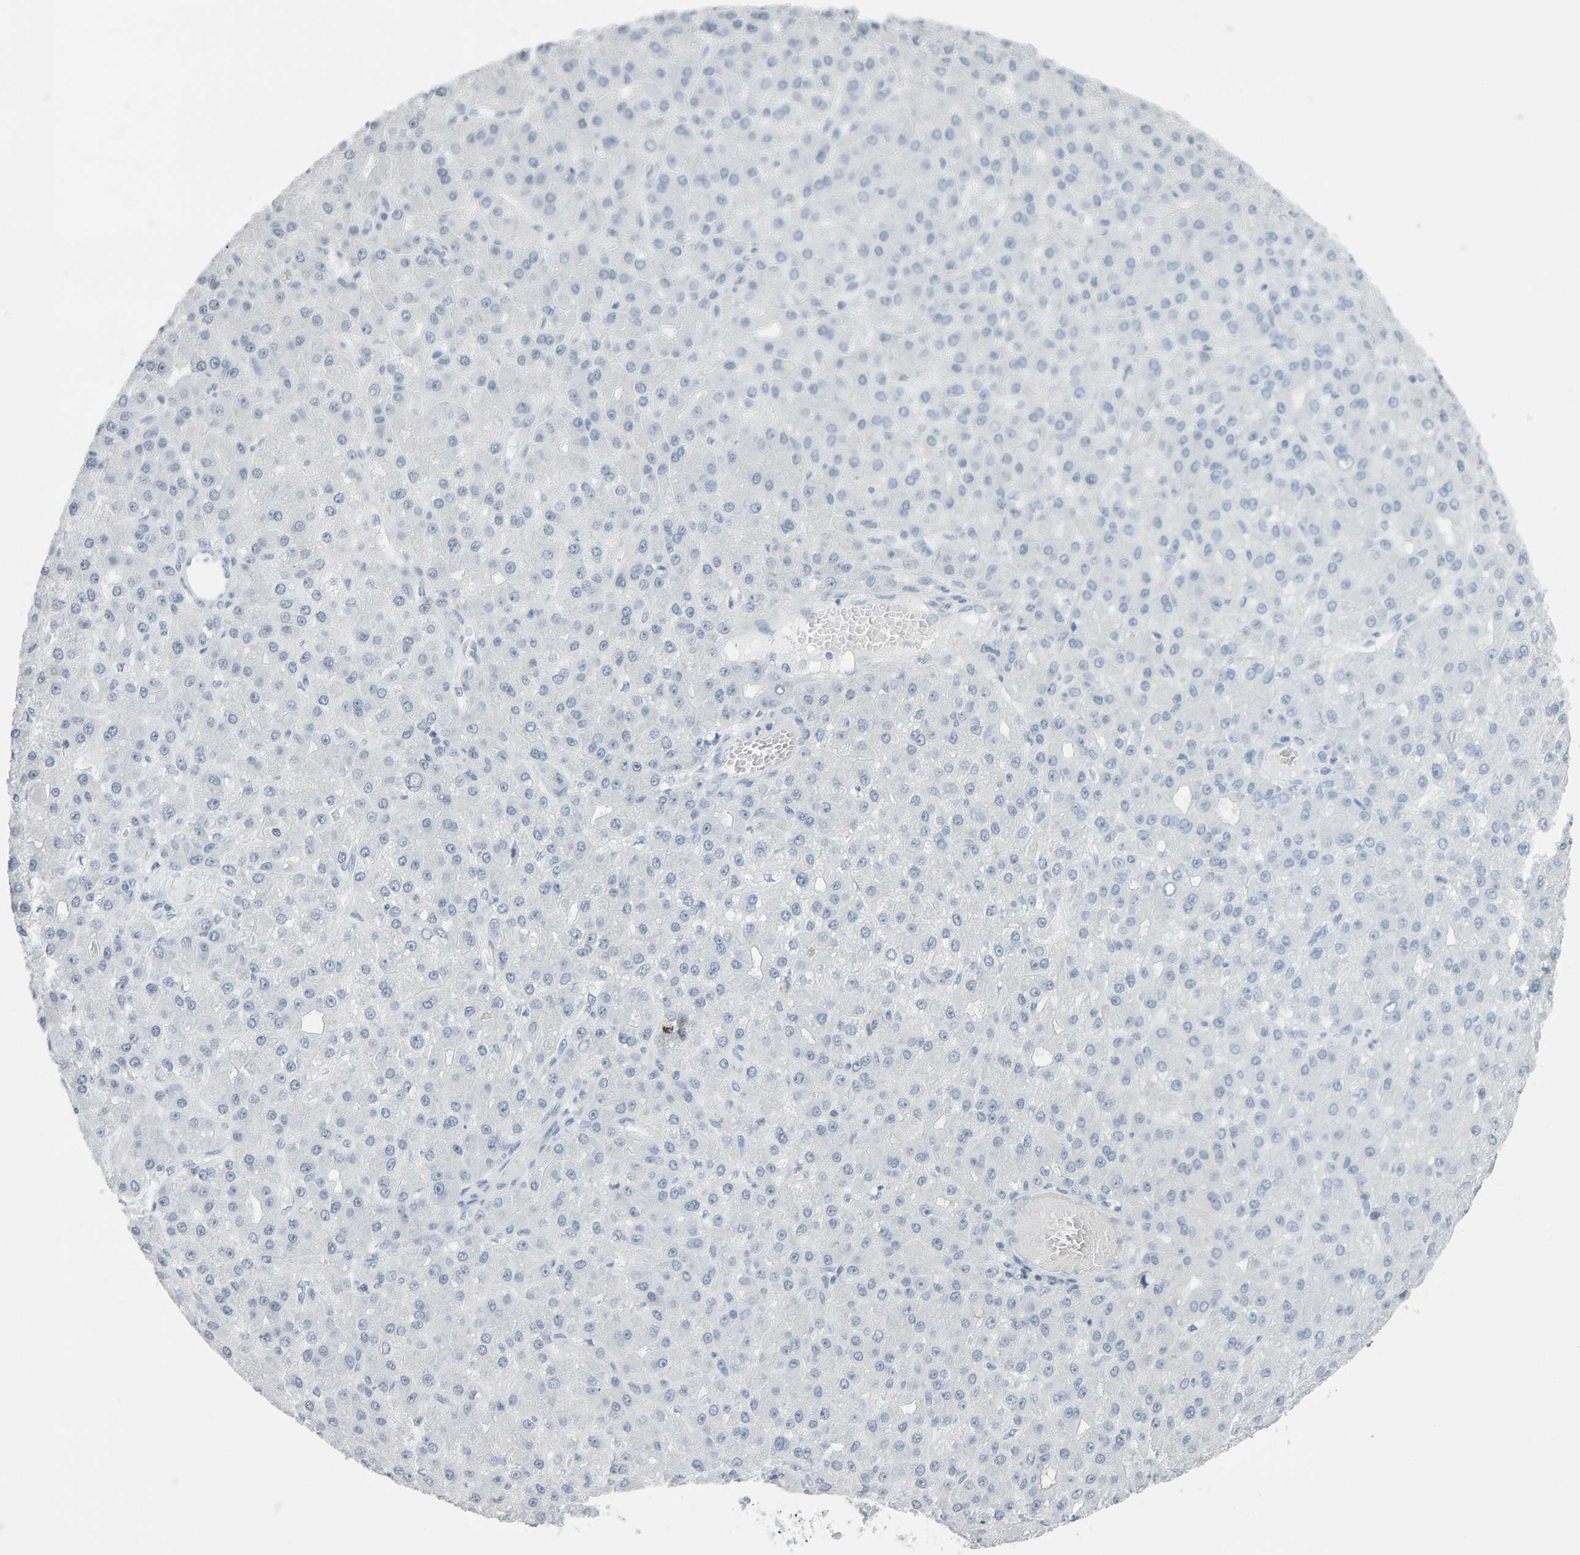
{"staining": {"intensity": "negative", "quantity": "none", "location": "none"}, "tissue": "liver cancer", "cell_type": "Tumor cells", "image_type": "cancer", "snomed": [{"axis": "morphology", "description": "Carcinoma, Hepatocellular, NOS"}, {"axis": "topography", "description": "Liver"}], "caption": "Micrograph shows no protein staining in tumor cells of liver cancer tissue.", "gene": "SPACA3", "patient": {"sex": "male", "age": 67}}